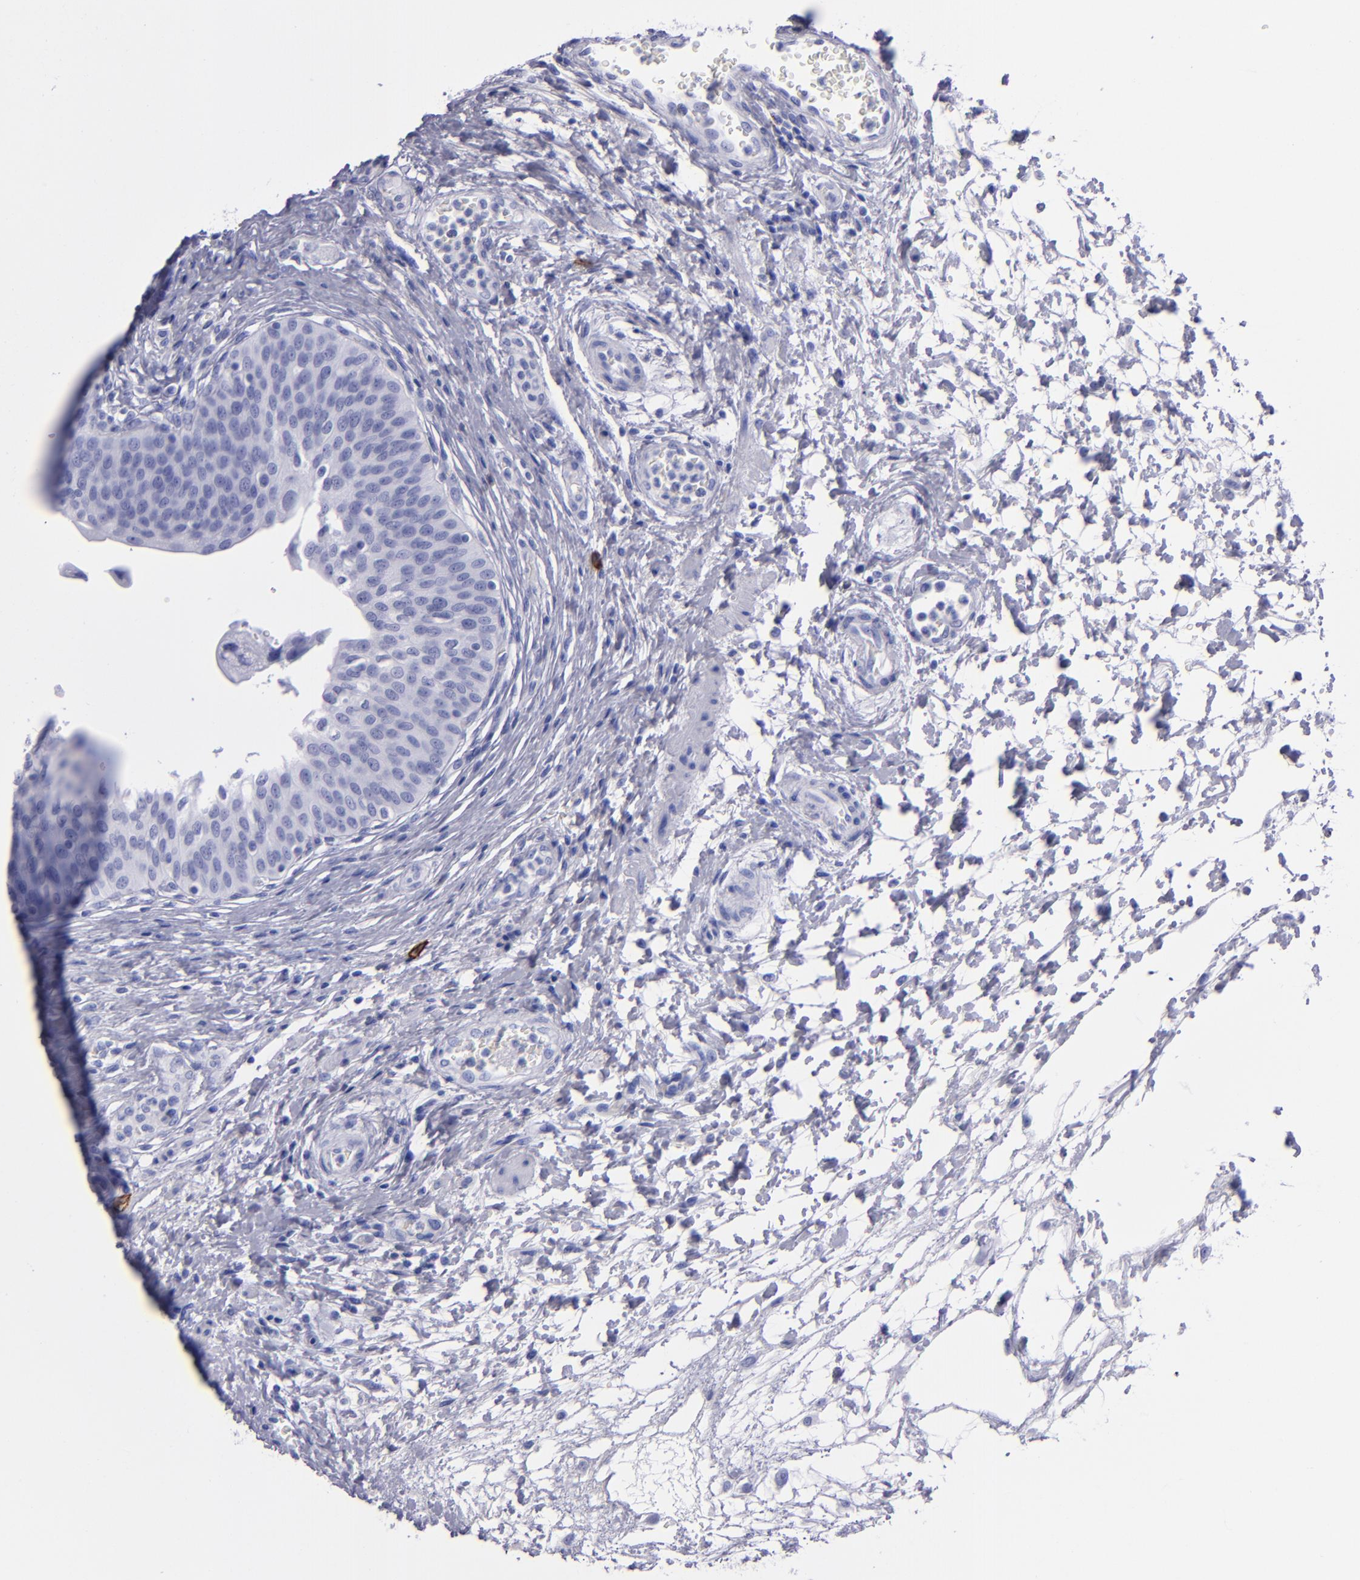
{"staining": {"intensity": "negative", "quantity": "none", "location": "none"}, "tissue": "urinary bladder", "cell_type": "Urothelial cells", "image_type": "normal", "snomed": [{"axis": "morphology", "description": "Normal tissue, NOS"}, {"axis": "topography", "description": "Smooth muscle"}, {"axis": "topography", "description": "Urinary bladder"}], "caption": "Protein analysis of unremarkable urinary bladder demonstrates no significant staining in urothelial cells. The staining was performed using DAB to visualize the protein expression in brown, while the nuclei were stained in blue with hematoxylin (Magnification: 20x).", "gene": "CD38", "patient": {"sex": "male", "age": 35}}